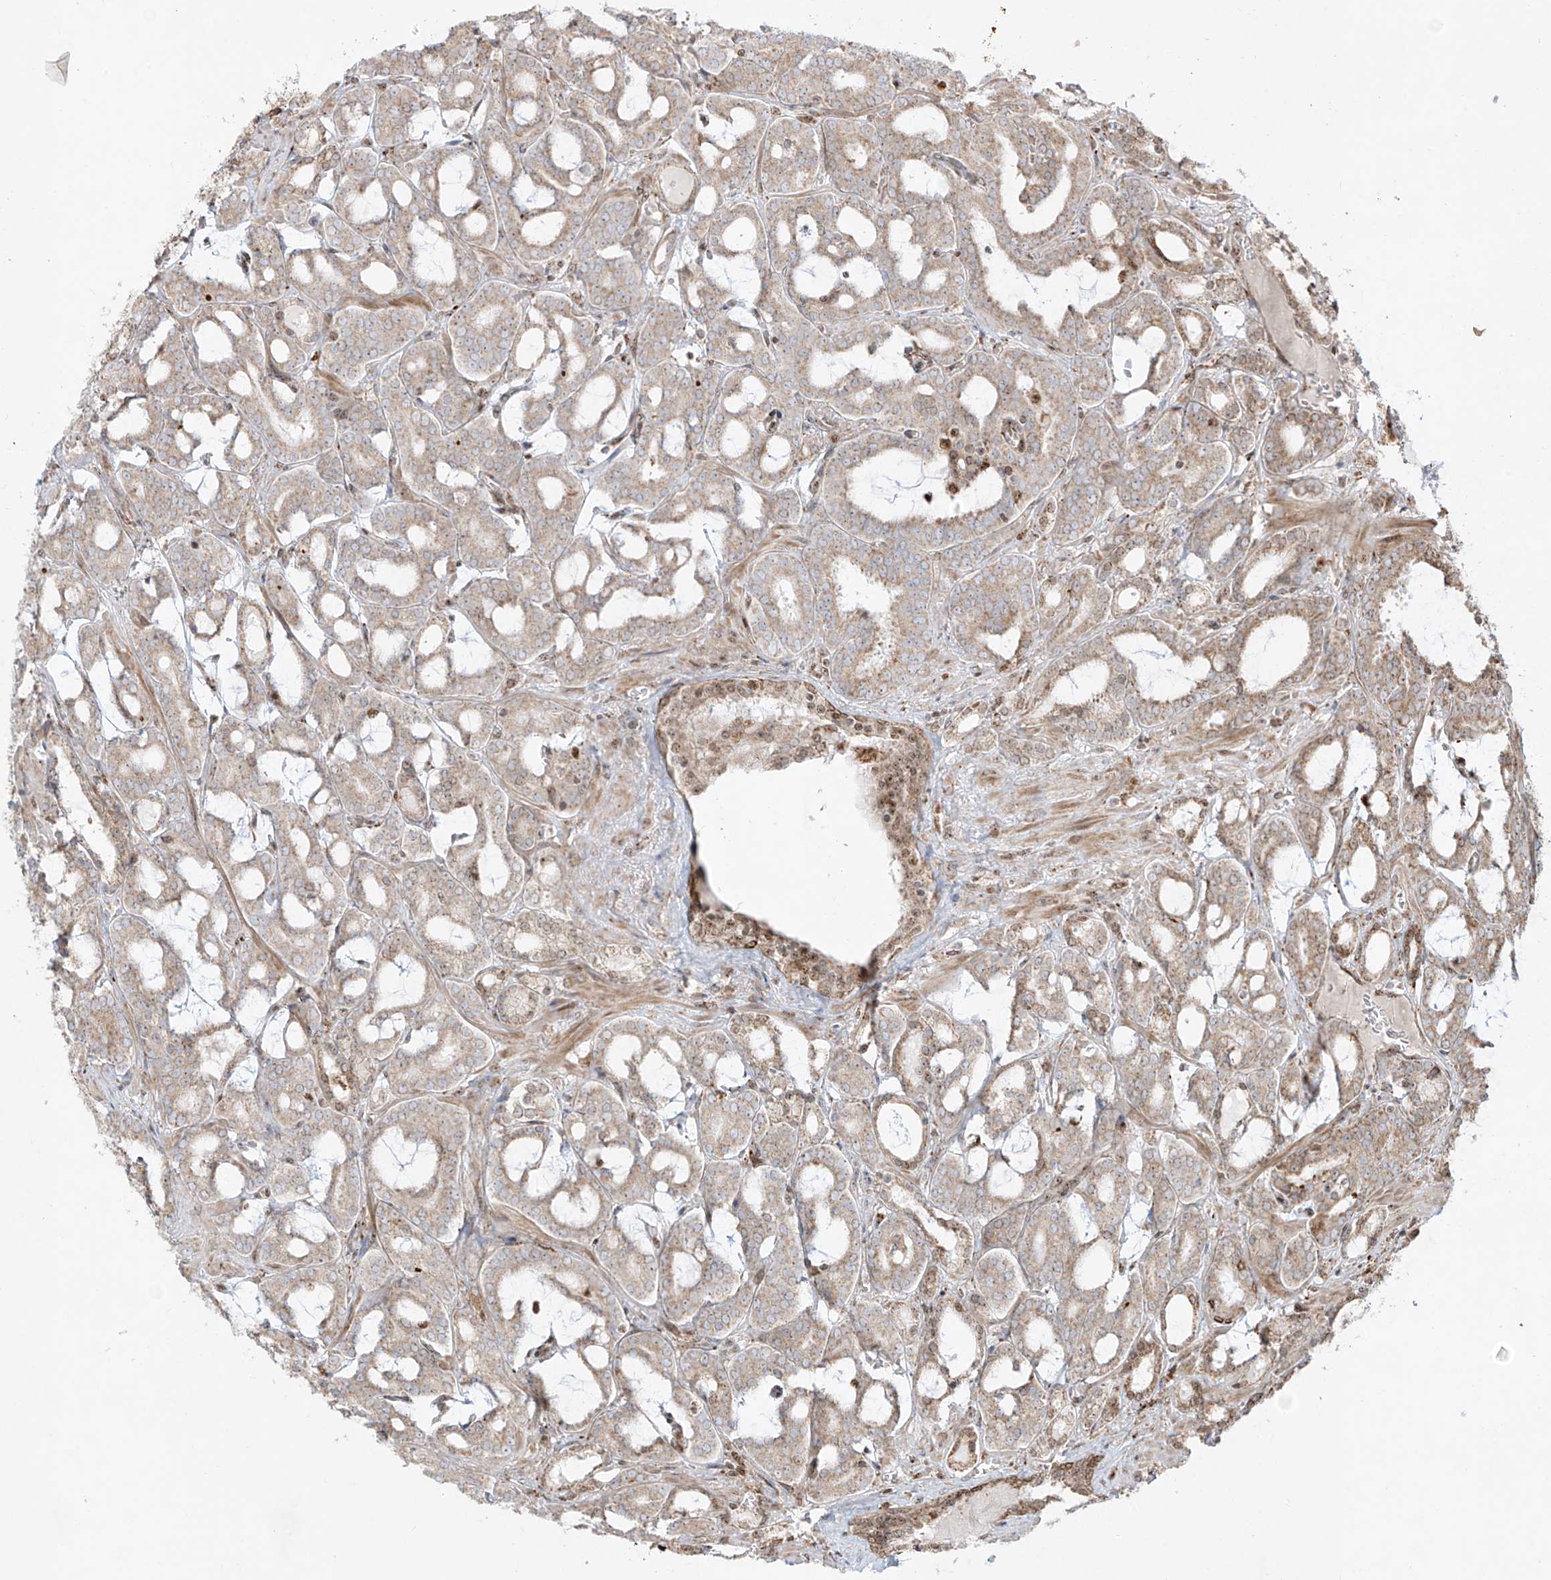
{"staining": {"intensity": "weak", "quantity": "25%-75%", "location": "cytoplasmic/membranous"}, "tissue": "prostate cancer", "cell_type": "Tumor cells", "image_type": "cancer", "snomed": [{"axis": "morphology", "description": "Adenocarcinoma, High grade"}, {"axis": "topography", "description": "Prostate and seminal vesicle, NOS"}], "caption": "Prostate cancer stained with IHC reveals weak cytoplasmic/membranous expression in approximately 25%-75% of tumor cells. The staining was performed using DAB (3,3'-diaminobenzidine) to visualize the protein expression in brown, while the nuclei were stained in blue with hematoxylin (Magnification: 20x).", "gene": "ZBTB8A", "patient": {"sex": "male", "age": 67}}